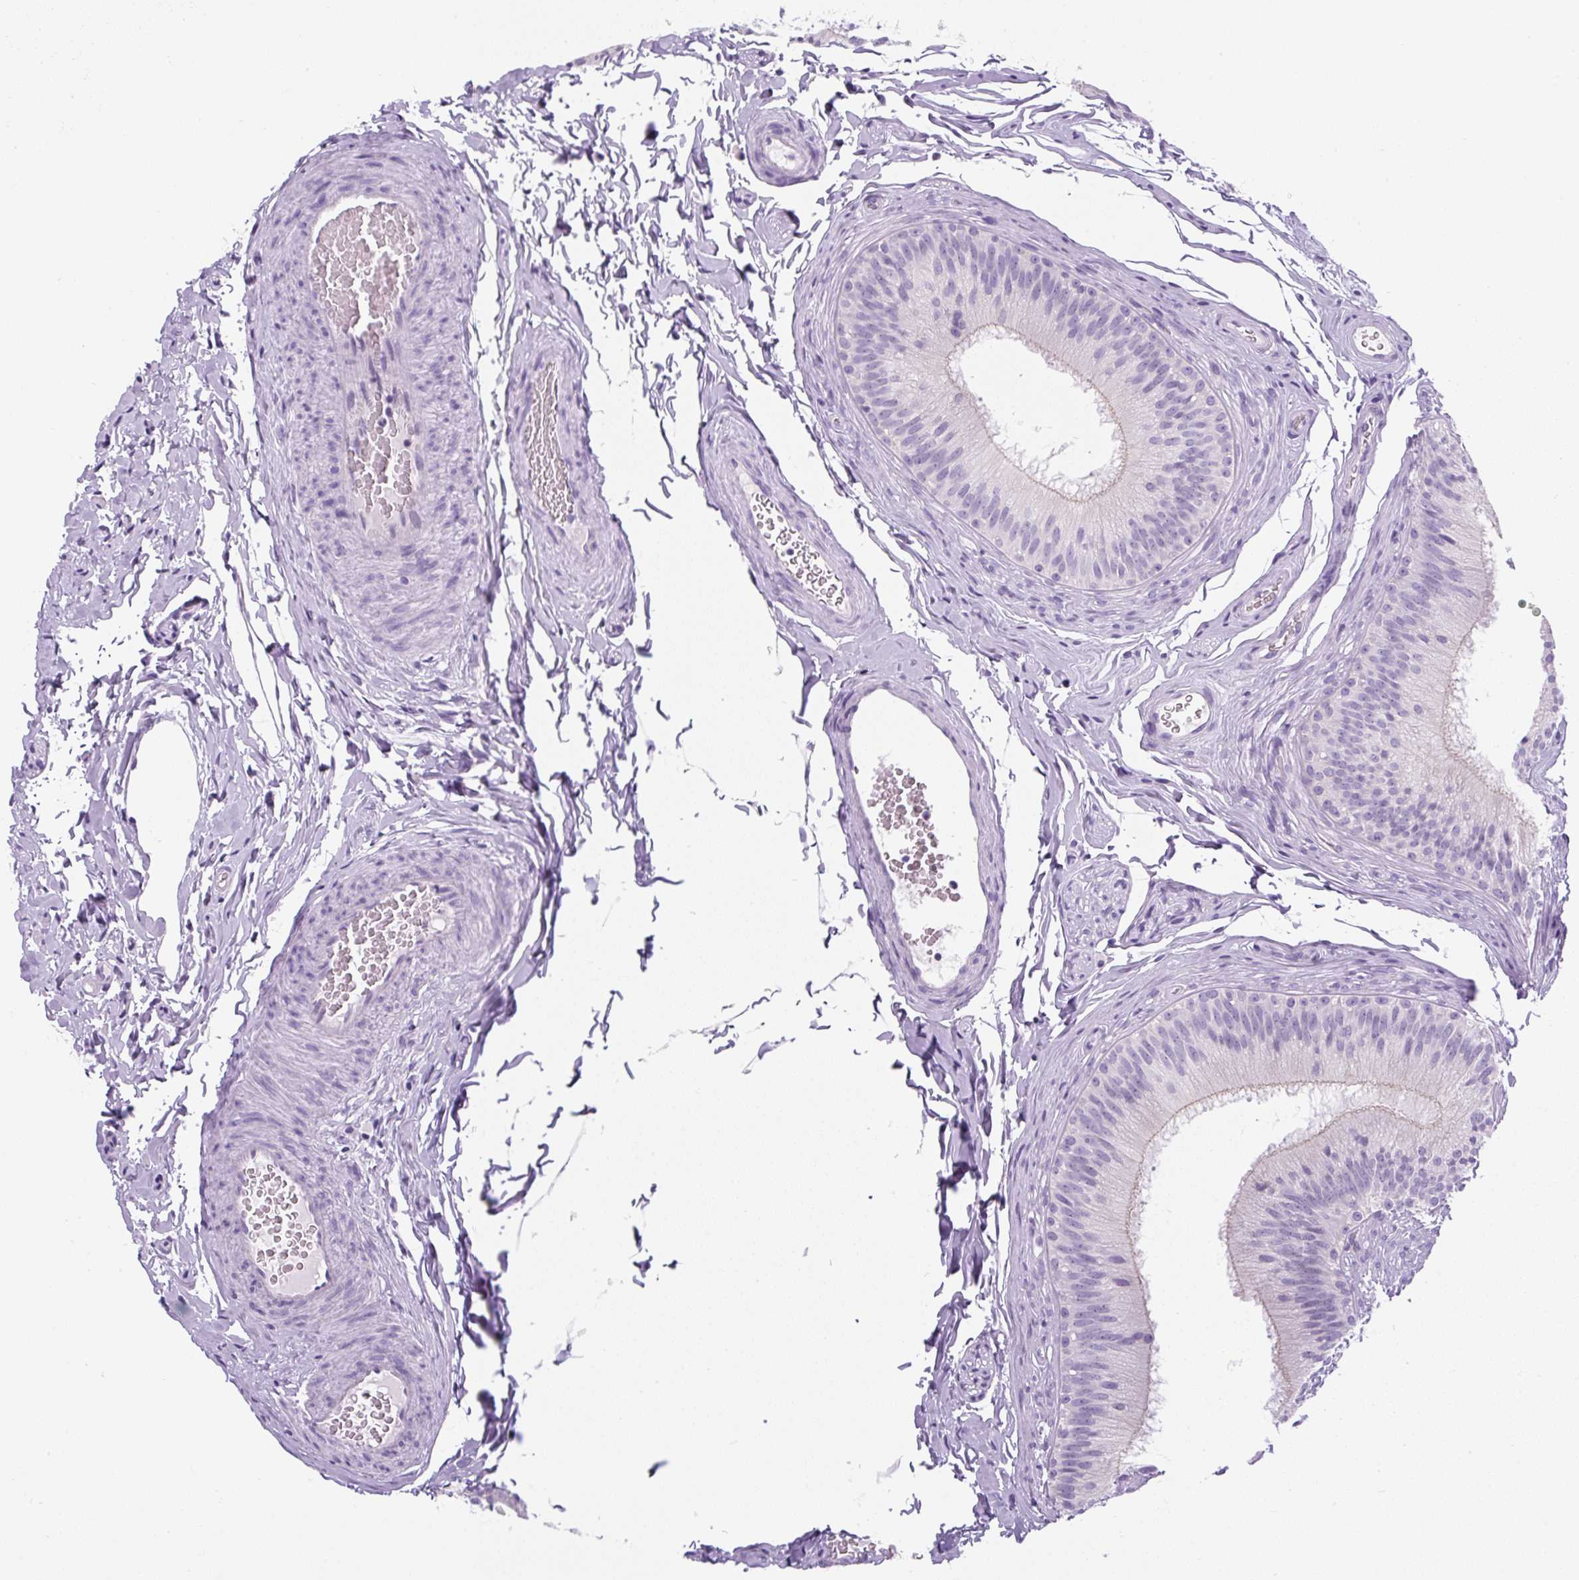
{"staining": {"intensity": "negative", "quantity": "none", "location": "none"}, "tissue": "epididymis", "cell_type": "Glandular cells", "image_type": "normal", "snomed": [{"axis": "morphology", "description": "Normal tissue, NOS"}, {"axis": "topography", "description": "Epididymis"}], "caption": "Immunohistochemical staining of unremarkable human epididymis shows no significant positivity in glandular cells.", "gene": "ADAMTS19", "patient": {"sex": "male", "age": 24}}